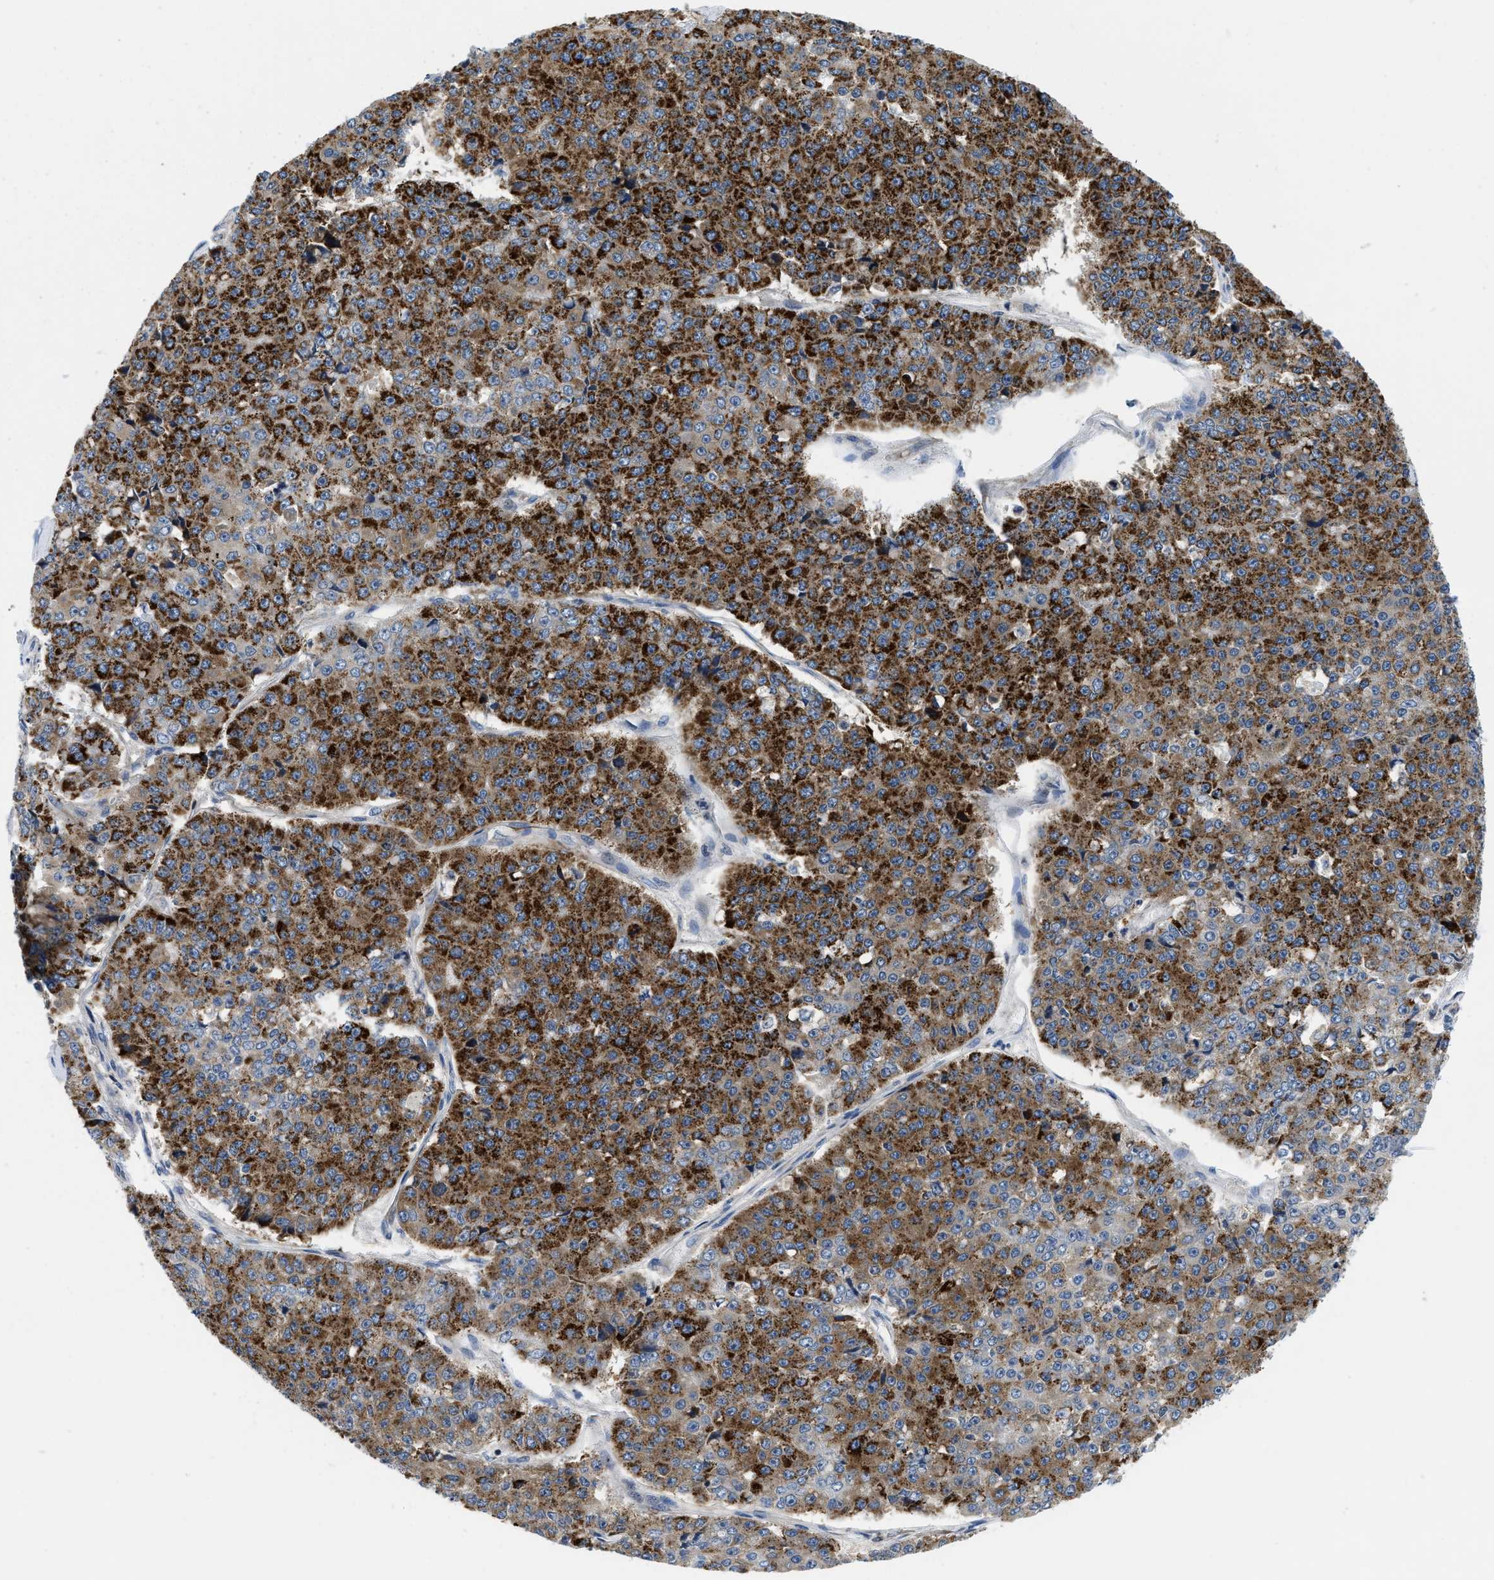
{"staining": {"intensity": "strong", "quantity": ">75%", "location": "cytoplasmic/membranous"}, "tissue": "pancreatic cancer", "cell_type": "Tumor cells", "image_type": "cancer", "snomed": [{"axis": "morphology", "description": "Adenocarcinoma, NOS"}, {"axis": "topography", "description": "Pancreas"}], "caption": "Pancreatic cancer (adenocarcinoma) stained with IHC exhibits strong cytoplasmic/membranous expression in about >75% of tumor cells.", "gene": "IKBKE", "patient": {"sex": "male", "age": 50}}